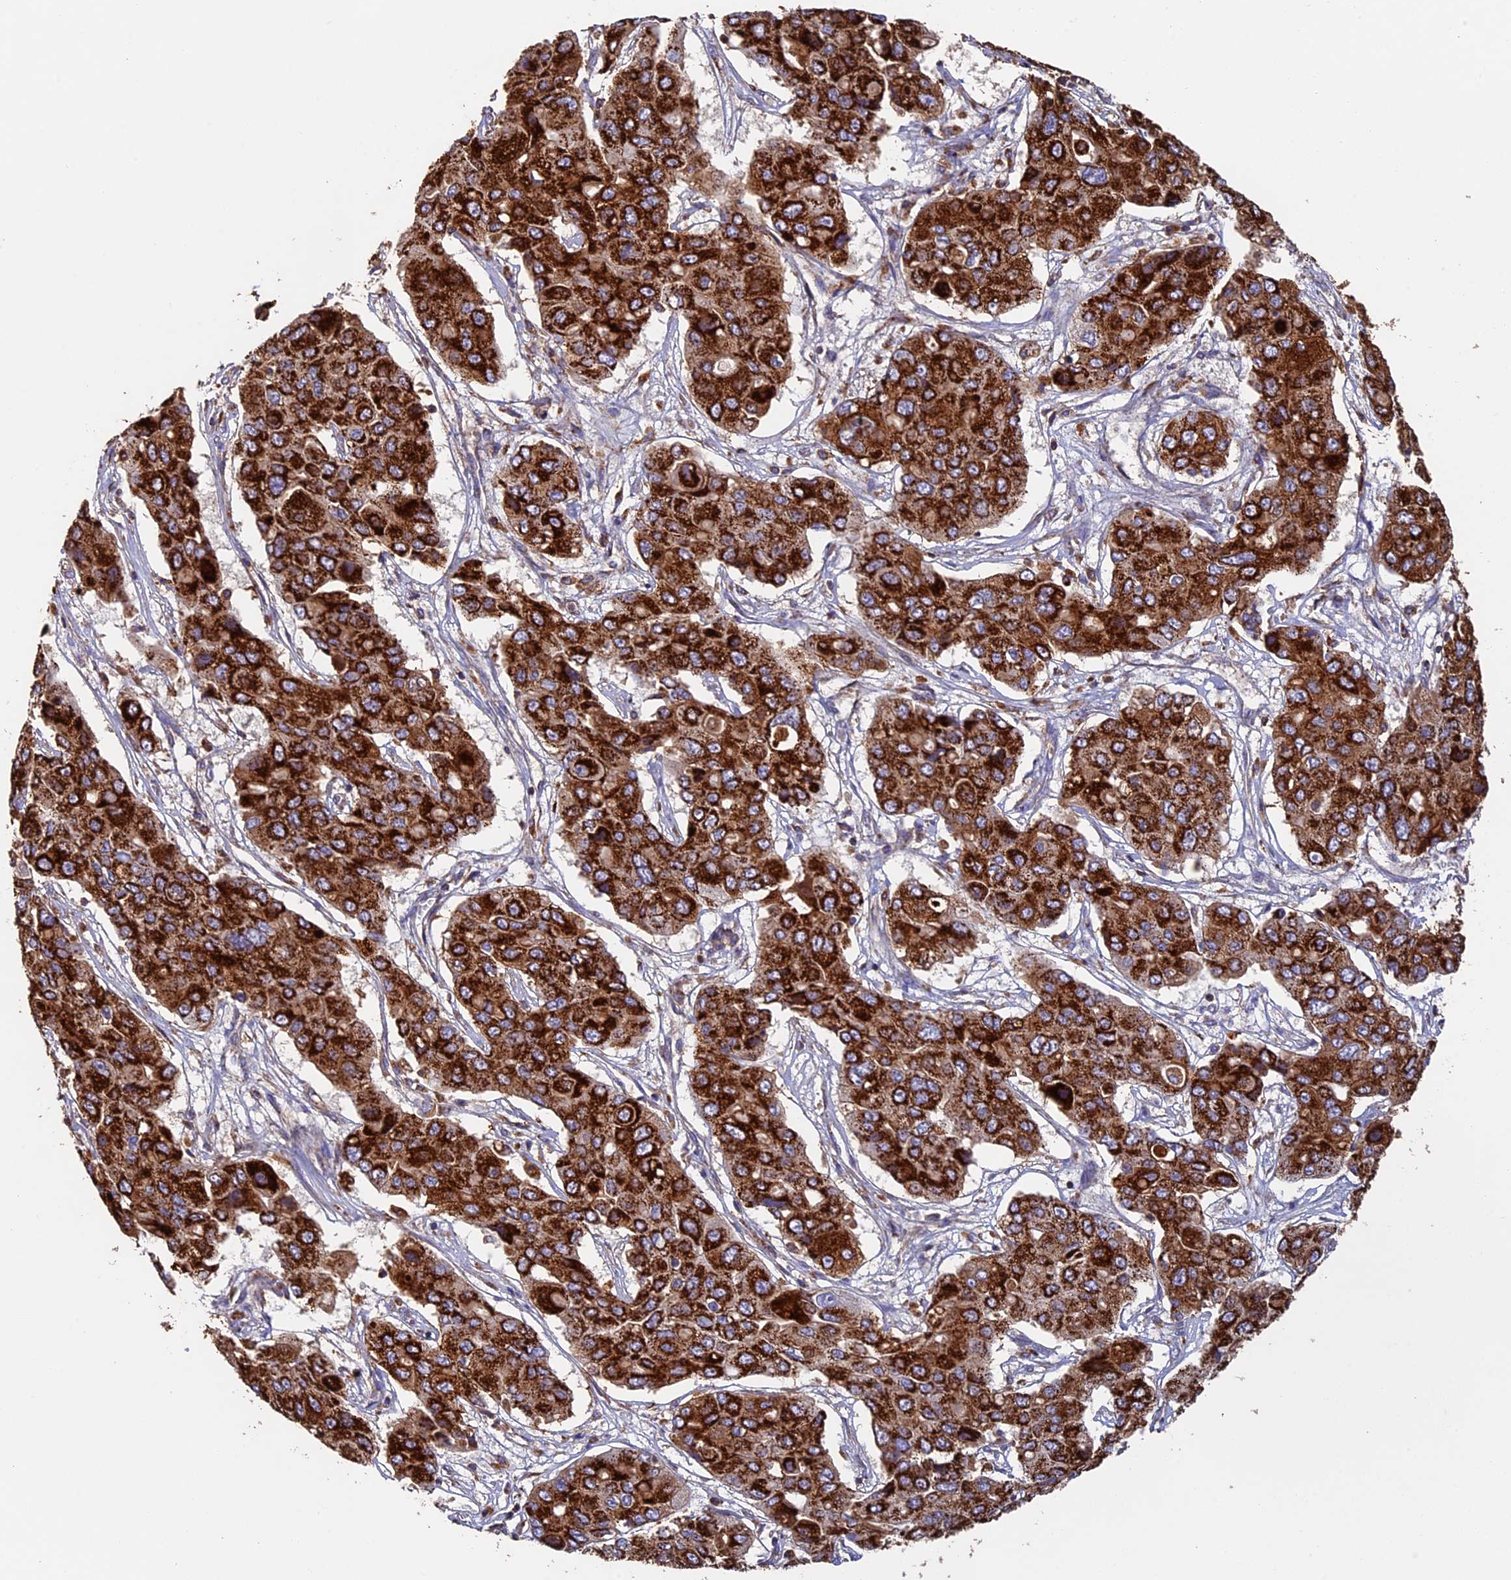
{"staining": {"intensity": "strong", "quantity": ">75%", "location": "cytoplasmic/membranous"}, "tissue": "liver cancer", "cell_type": "Tumor cells", "image_type": "cancer", "snomed": [{"axis": "morphology", "description": "Cholangiocarcinoma"}, {"axis": "topography", "description": "Liver"}], "caption": "Immunohistochemistry (IHC) (DAB (3,3'-diaminobenzidine)) staining of liver cancer displays strong cytoplasmic/membranous protein staining in approximately >75% of tumor cells.", "gene": "ADAT1", "patient": {"sex": "male", "age": 67}}